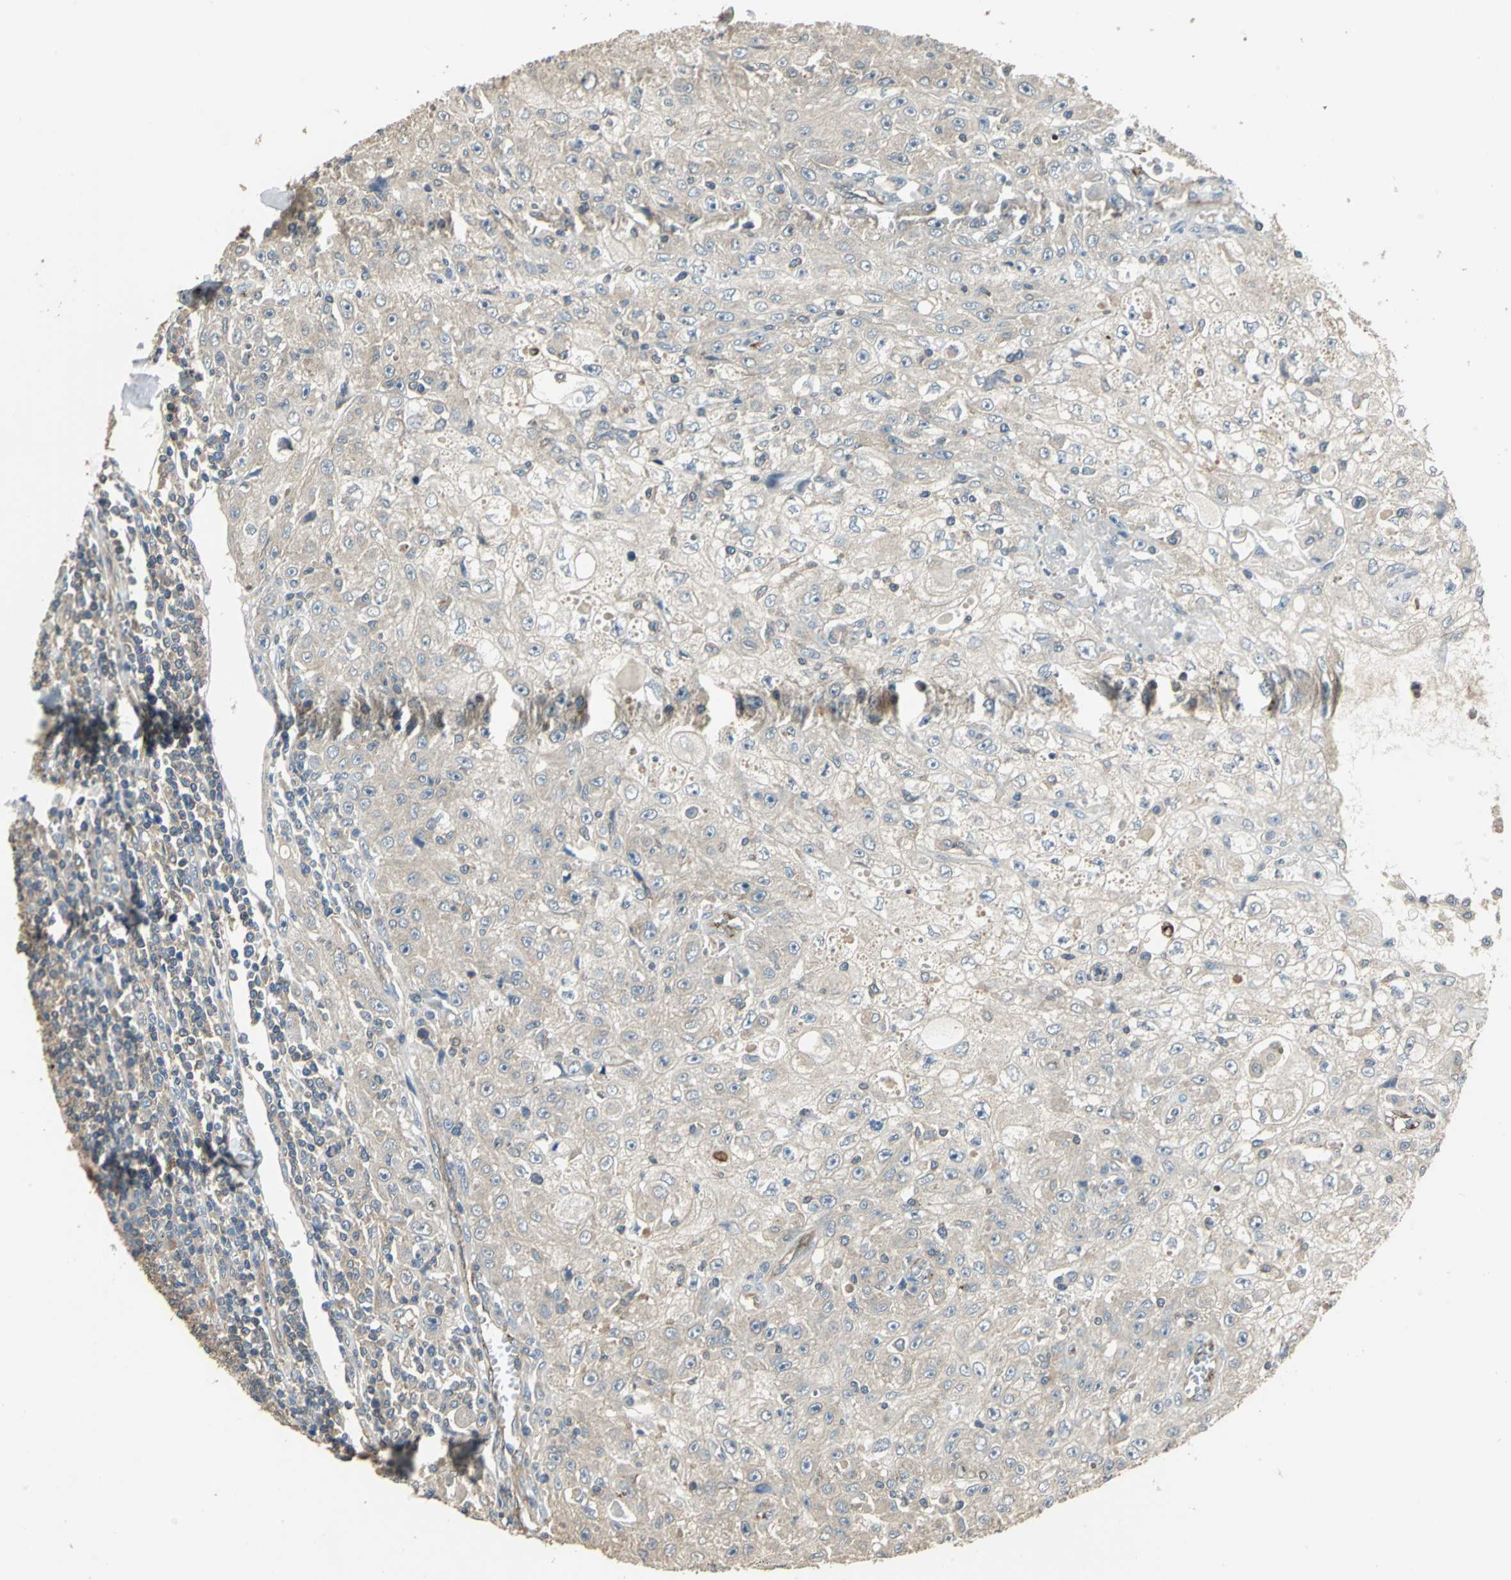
{"staining": {"intensity": "weak", "quantity": "25%-75%", "location": "cytoplasmic/membranous"}, "tissue": "skin cancer", "cell_type": "Tumor cells", "image_type": "cancer", "snomed": [{"axis": "morphology", "description": "Squamous cell carcinoma, NOS"}, {"axis": "topography", "description": "Skin"}], "caption": "IHC staining of skin squamous cell carcinoma, which exhibits low levels of weak cytoplasmic/membranous staining in about 25%-75% of tumor cells indicating weak cytoplasmic/membranous protein expression. The staining was performed using DAB (brown) for protein detection and nuclei were counterstained in hematoxylin (blue).", "gene": "RAPGEF1", "patient": {"sex": "male", "age": 75}}